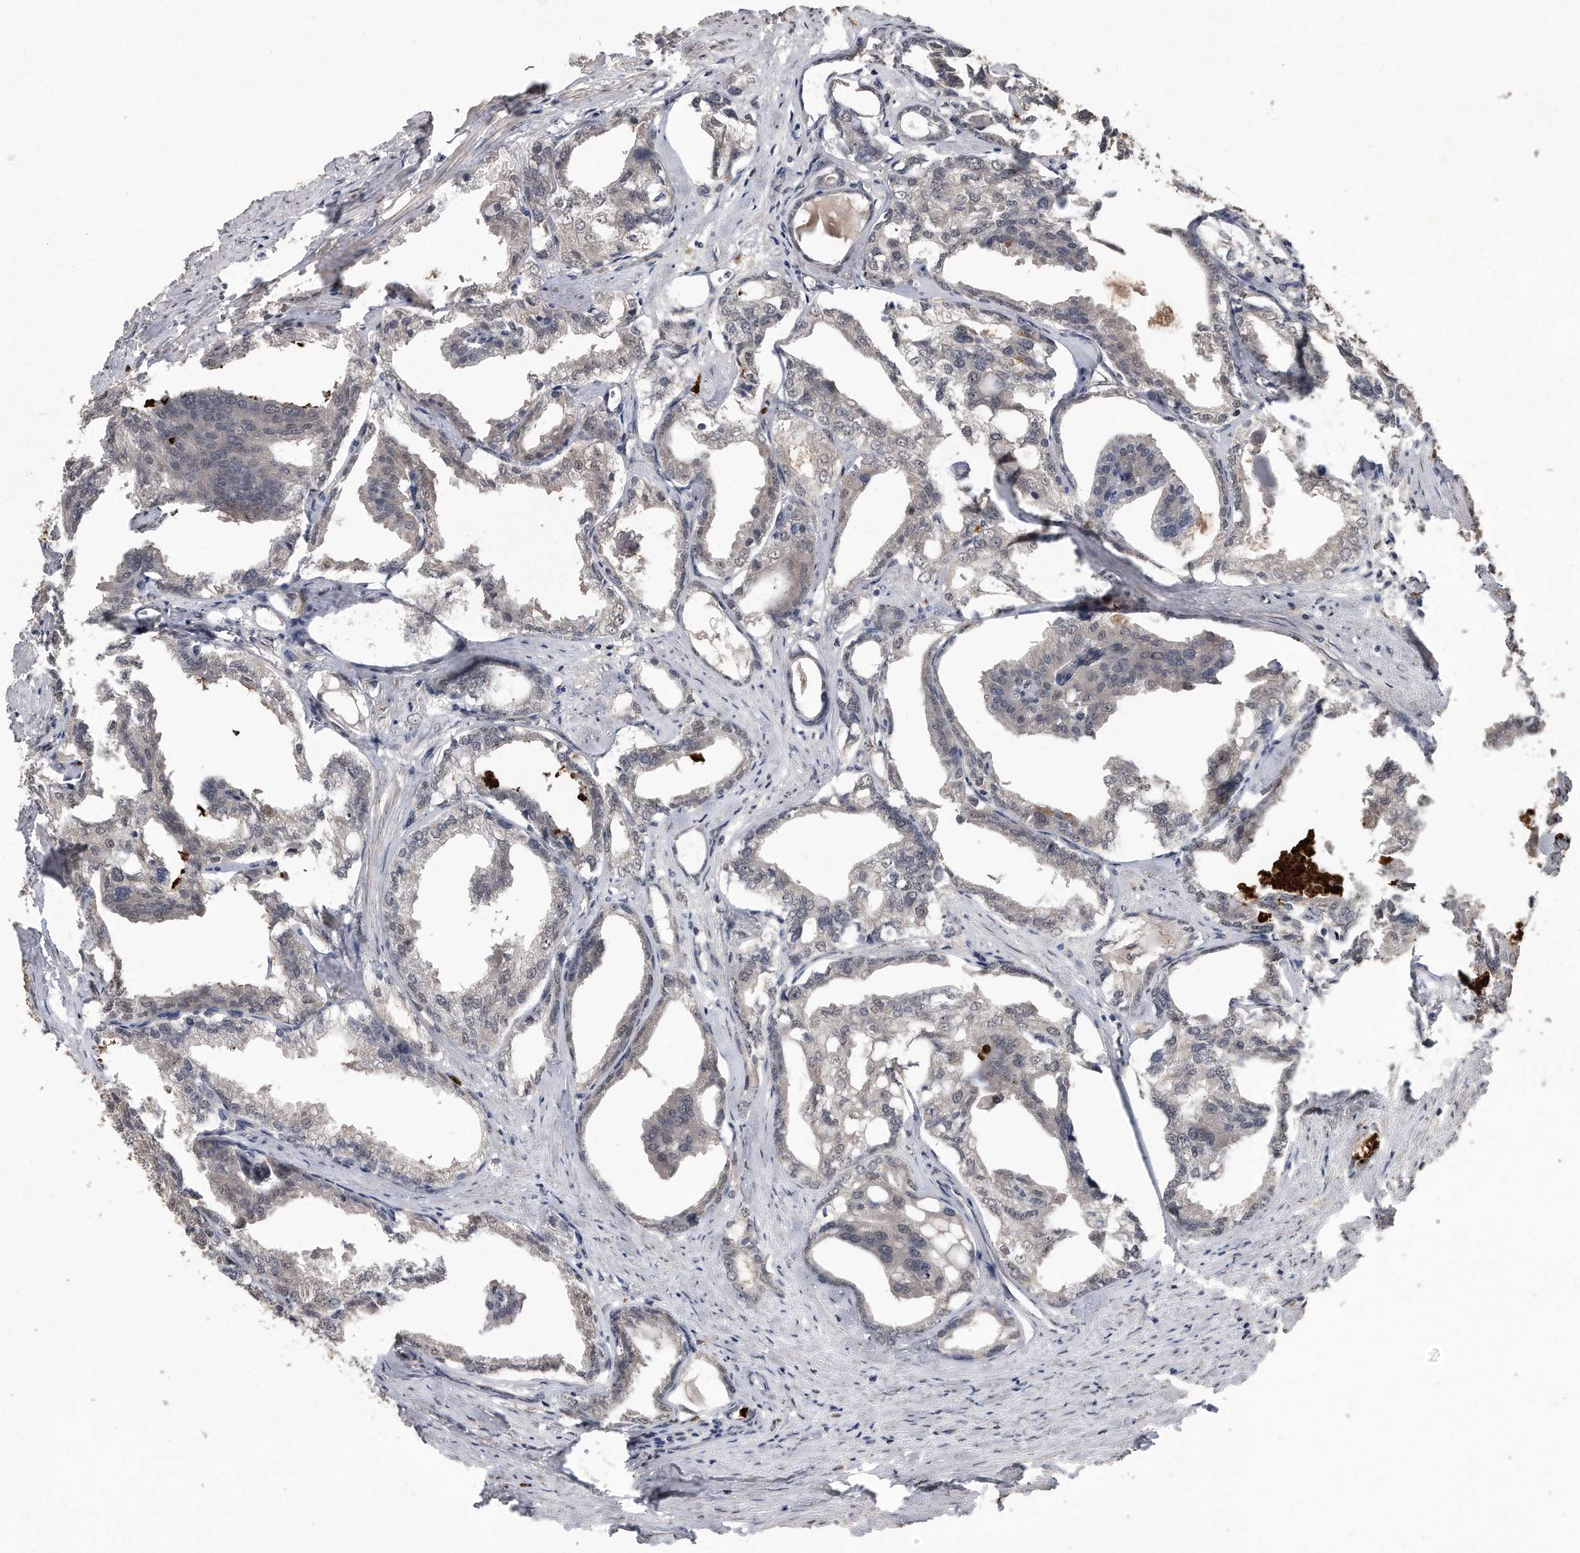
{"staining": {"intensity": "negative", "quantity": "none", "location": "none"}, "tissue": "prostate cancer", "cell_type": "Tumor cells", "image_type": "cancer", "snomed": [{"axis": "morphology", "description": "Adenocarcinoma, High grade"}, {"axis": "topography", "description": "Prostate"}], "caption": "An immunohistochemistry micrograph of adenocarcinoma (high-grade) (prostate) is shown. There is no staining in tumor cells of adenocarcinoma (high-grade) (prostate).", "gene": "PELO", "patient": {"sex": "male", "age": 50}}